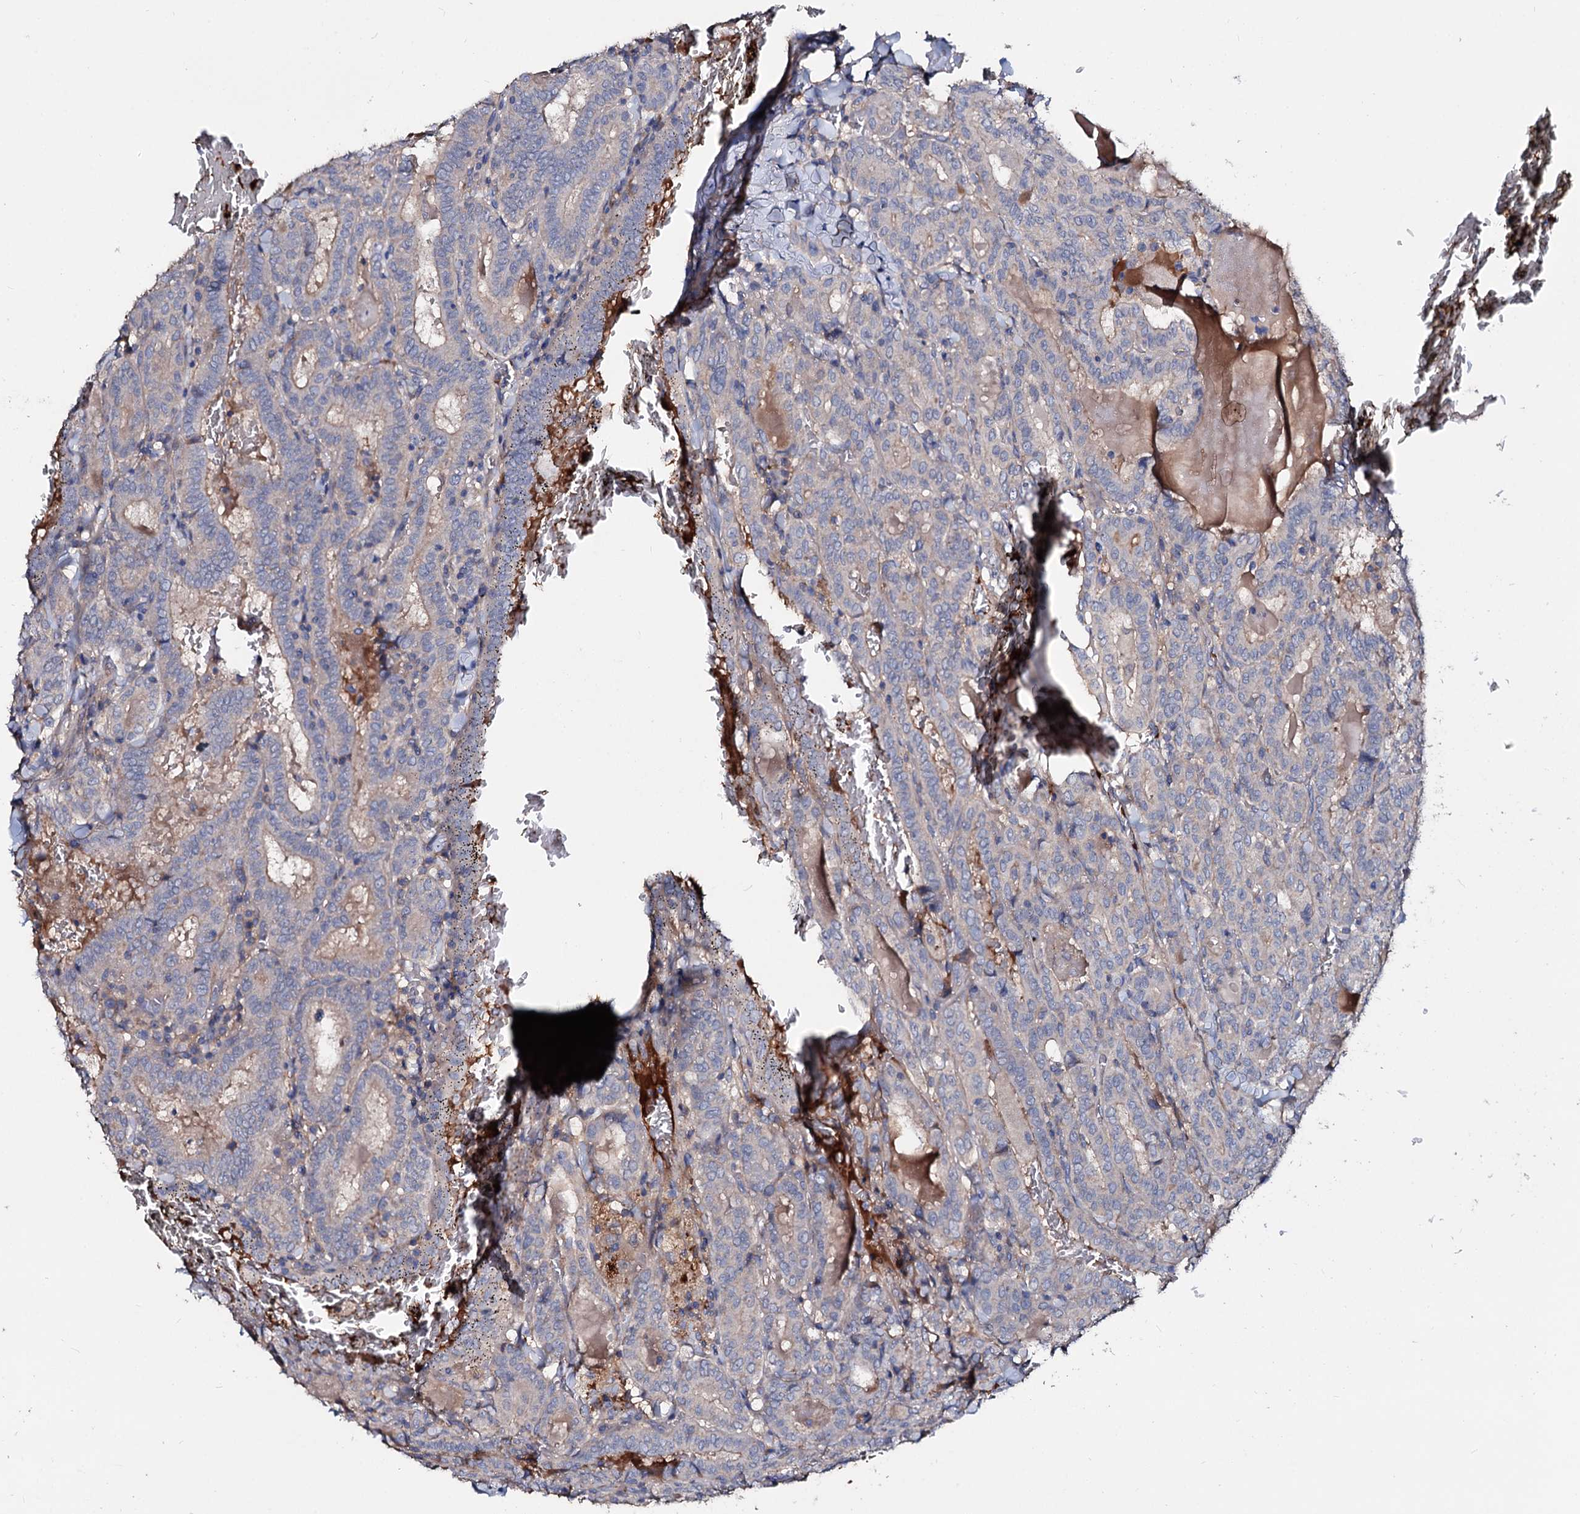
{"staining": {"intensity": "moderate", "quantity": "<25%", "location": "cytoplasmic/membranous"}, "tissue": "thyroid cancer", "cell_type": "Tumor cells", "image_type": "cancer", "snomed": [{"axis": "morphology", "description": "Papillary adenocarcinoma, NOS"}, {"axis": "topography", "description": "Thyroid gland"}], "caption": "Thyroid cancer (papillary adenocarcinoma) tissue reveals moderate cytoplasmic/membranous expression in approximately <25% of tumor cells The protein of interest is stained brown, and the nuclei are stained in blue (DAB (3,3'-diaminobenzidine) IHC with brightfield microscopy, high magnification).", "gene": "ACY3", "patient": {"sex": "female", "age": 72}}